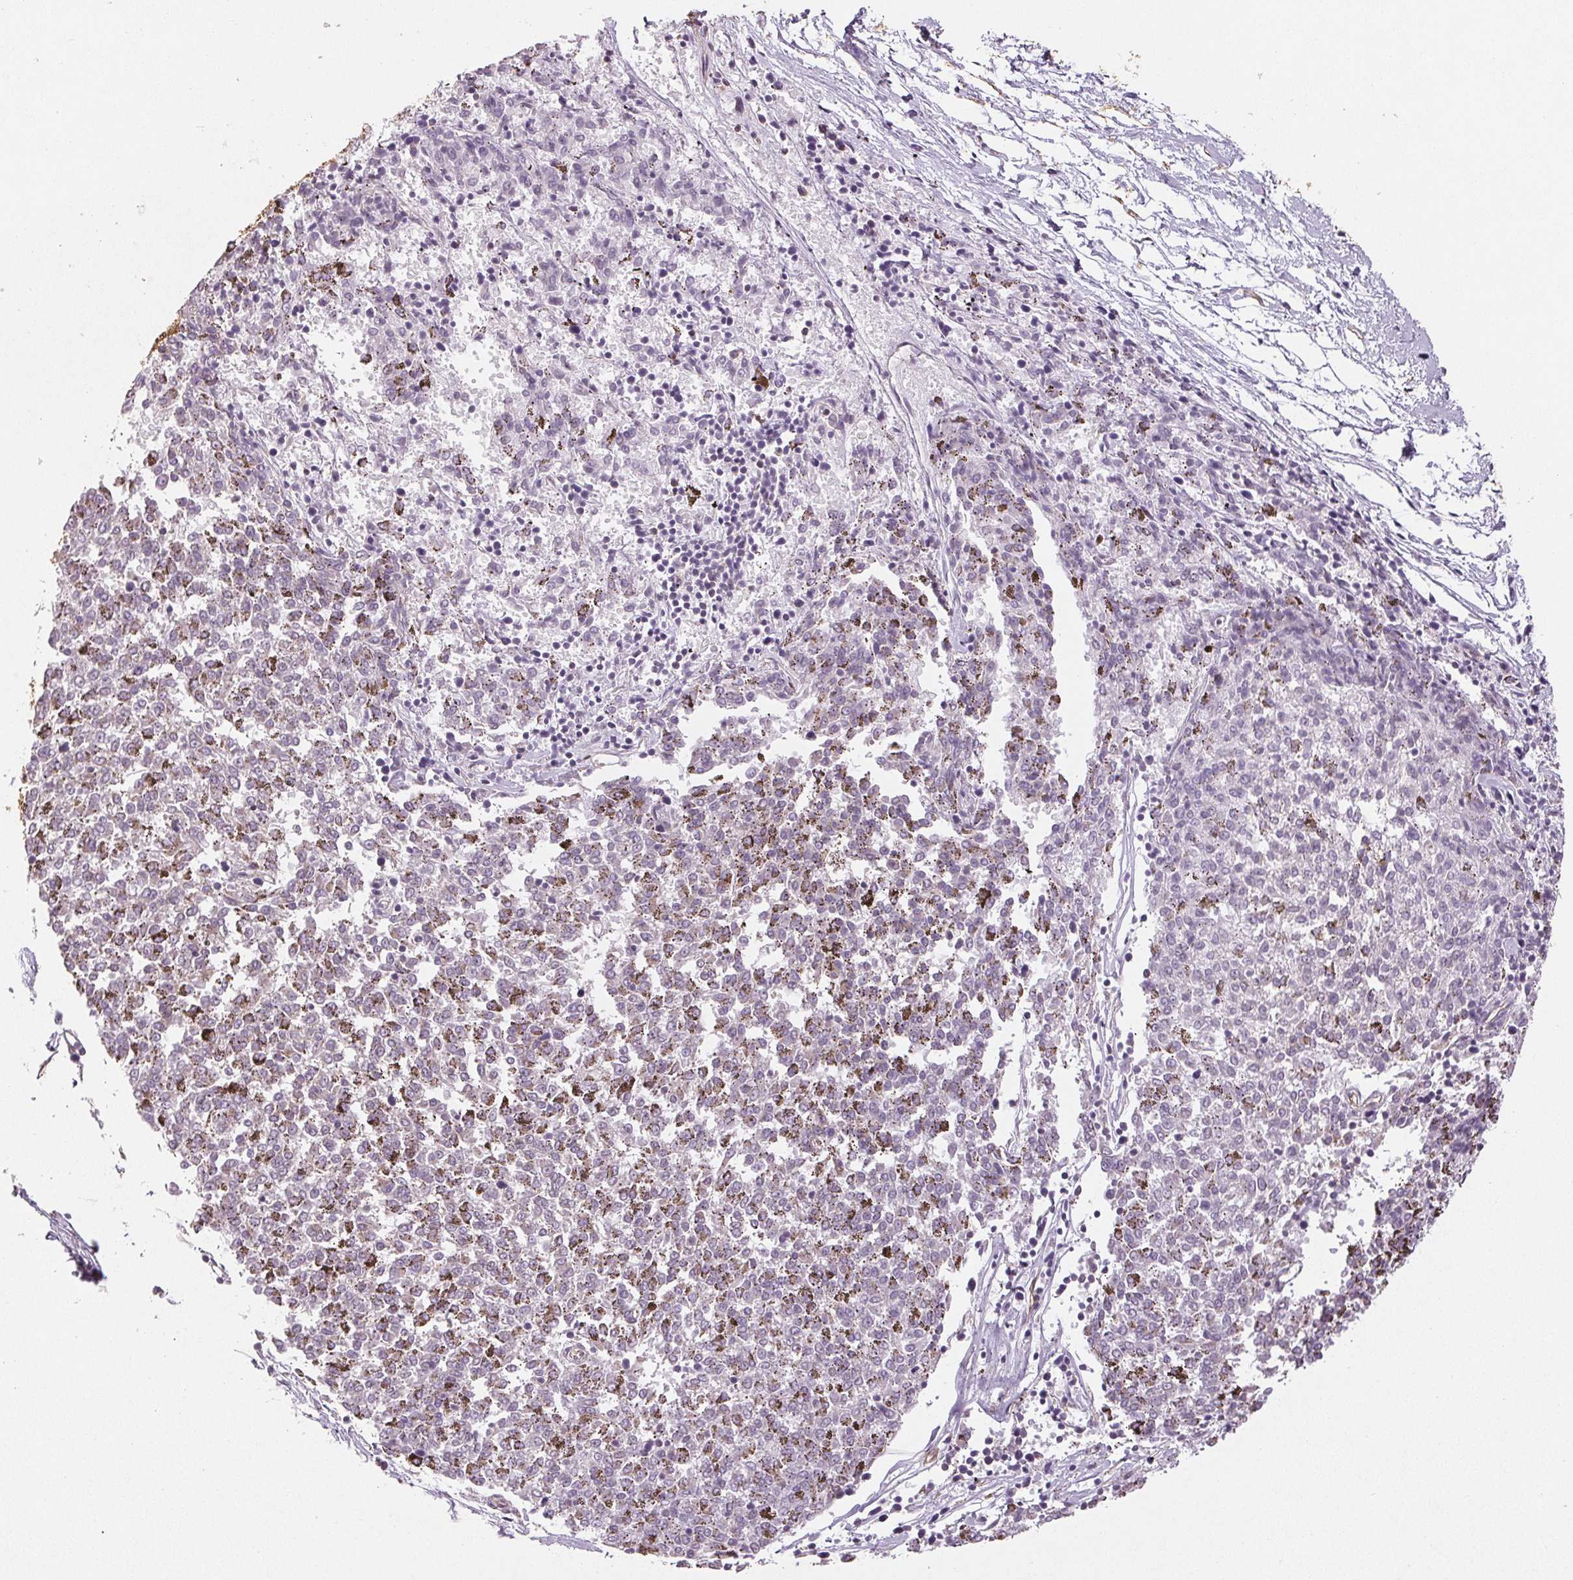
{"staining": {"intensity": "negative", "quantity": "none", "location": "none"}, "tissue": "melanoma", "cell_type": "Tumor cells", "image_type": "cancer", "snomed": [{"axis": "morphology", "description": "Malignant melanoma, NOS"}, {"axis": "topography", "description": "Skin"}], "caption": "Immunohistochemistry of malignant melanoma shows no expression in tumor cells. (DAB immunohistochemistry (IHC) visualized using brightfield microscopy, high magnification).", "gene": "COL7A1", "patient": {"sex": "female", "age": 72}}